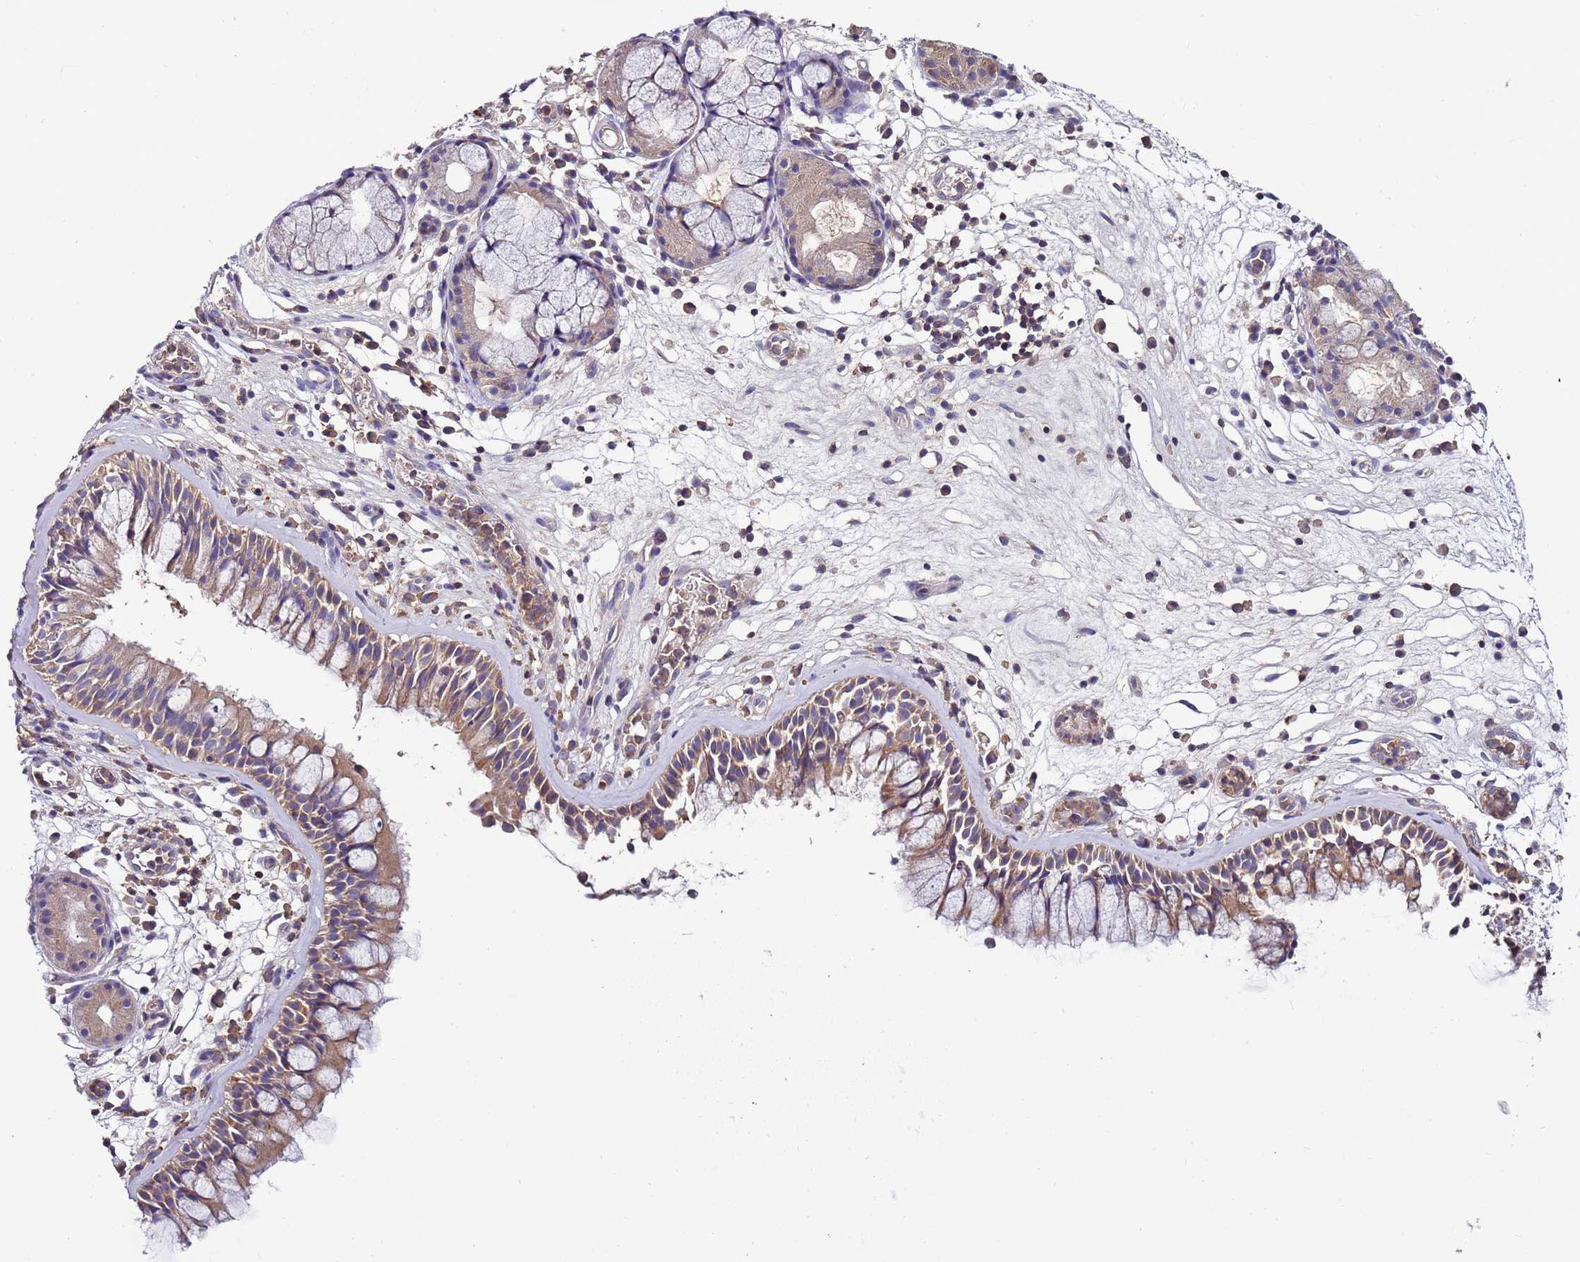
{"staining": {"intensity": "weak", "quantity": ">75%", "location": "cytoplasmic/membranous"}, "tissue": "nasopharynx", "cell_type": "Respiratory epithelial cells", "image_type": "normal", "snomed": [{"axis": "morphology", "description": "Normal tissue, NOS"}, {"axis": "morphology", "description": "Inflammation, NOS"}, {"axis": "morphology", "description": "Malignant melanoma, Metastatic site"}, {"axis": "topography", "description": "Nasopharynx"}], "caption": "Protein staining exhibits weak cytoplasmic/membranous expression in approximately >75% of respiratory epithelial cells in benign nasopharynx.", "gene": "IGIP", "patient": {"sex": "male", "age": 70}}